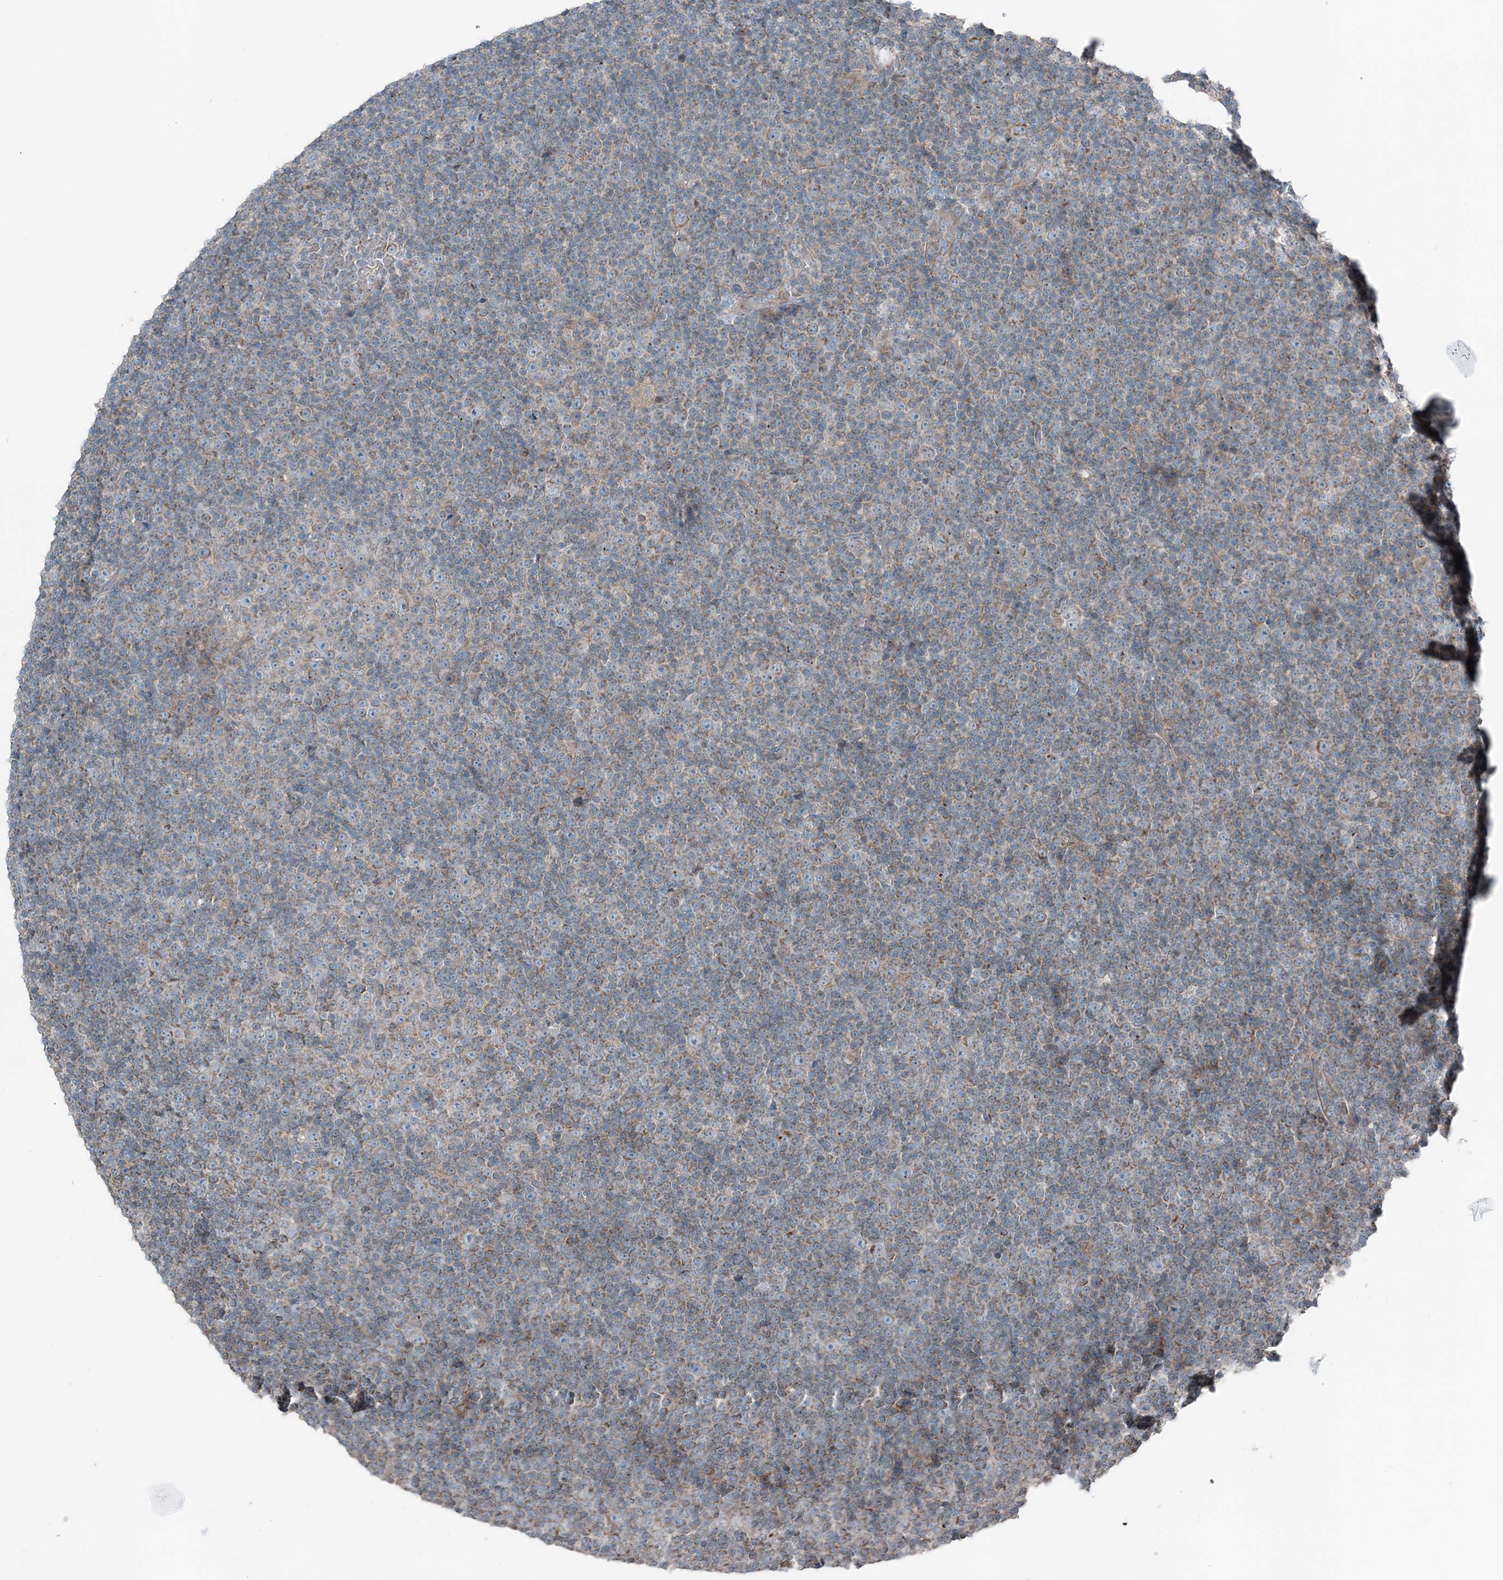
{"staining": {"intensity": "moderate", "quantity": "<25%", "location": "cytoplasmic/membranous"}, "tissue": "lymphoma", "cell_type": "Tumor cells", "image_type": "cancer", "snomed": [{"axis": "morphology", "description": "Malignant lymphoma, non-Hodgkin's type, Low grade"}, {"axis": "topography", "description": "Lymph node"}], "caption": "Tumor cells demonstrate low levels of moderate cytoplasmic/membranous staining in about <25% of cells in lymphoma. (Stains: DAB (3,3'-diaminobenzidine) in brown, nuclei in blue, Microscopy: brightfield microscopy at high magnification).", "gene": "KY", "patient": {"sex": "female", "age": 67}}